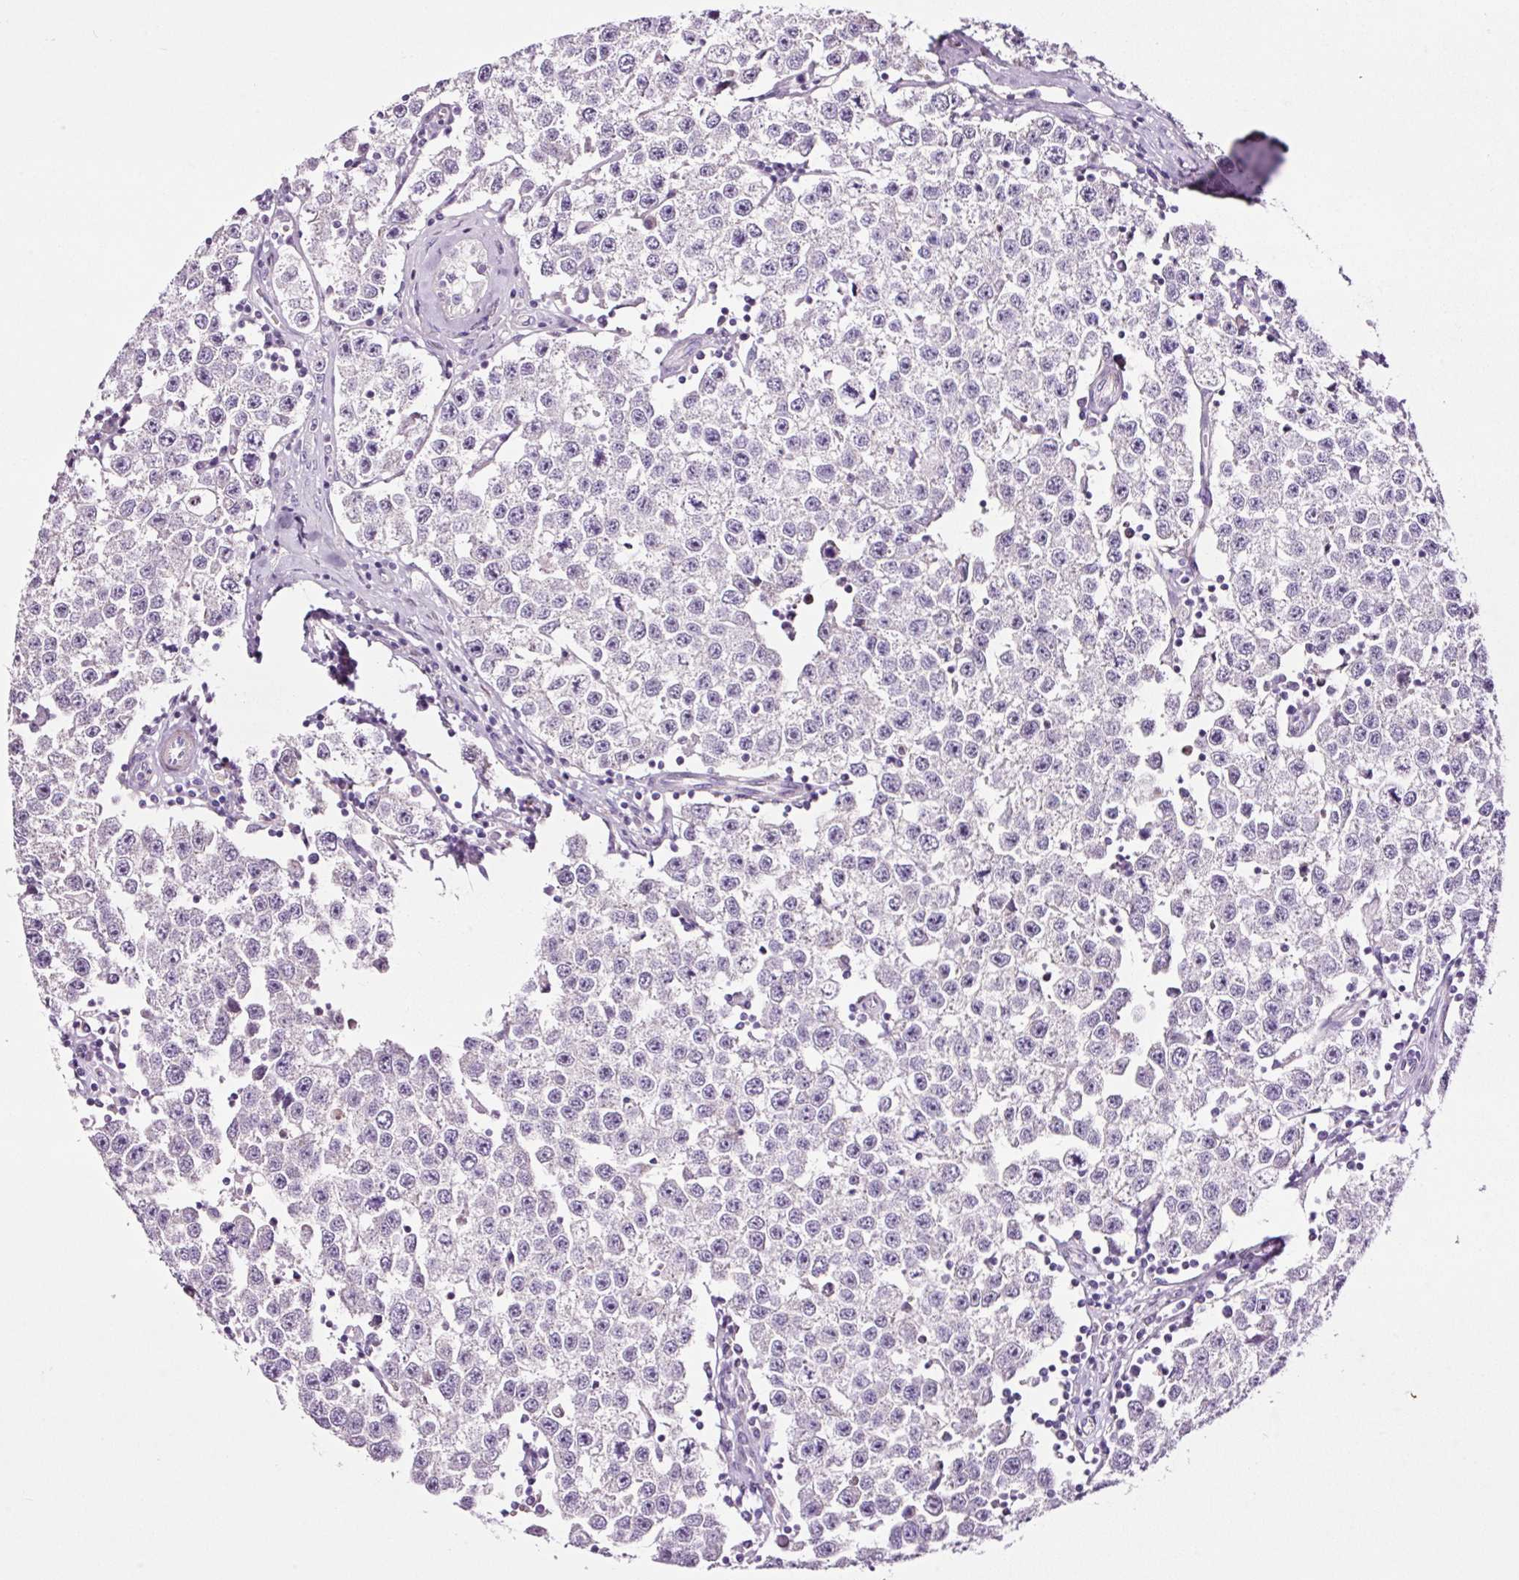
{"staining": {"intensity": "negative", "quantity": "none", "location": "none"}, "tissue": "testis cancer", "cell_type": "Tumor cells", "image_type": "cancer", "snomed": [{"axis": "morphology", "description": "Seminoma, NOS"}, {"axis": "topography", "description": "Testis"}], "caption": "The histopathology image demonstrates no staining of tumor cells in testis seminoma.", "gene": "PAM", "patient": {"sex": "male", "age": 34}}